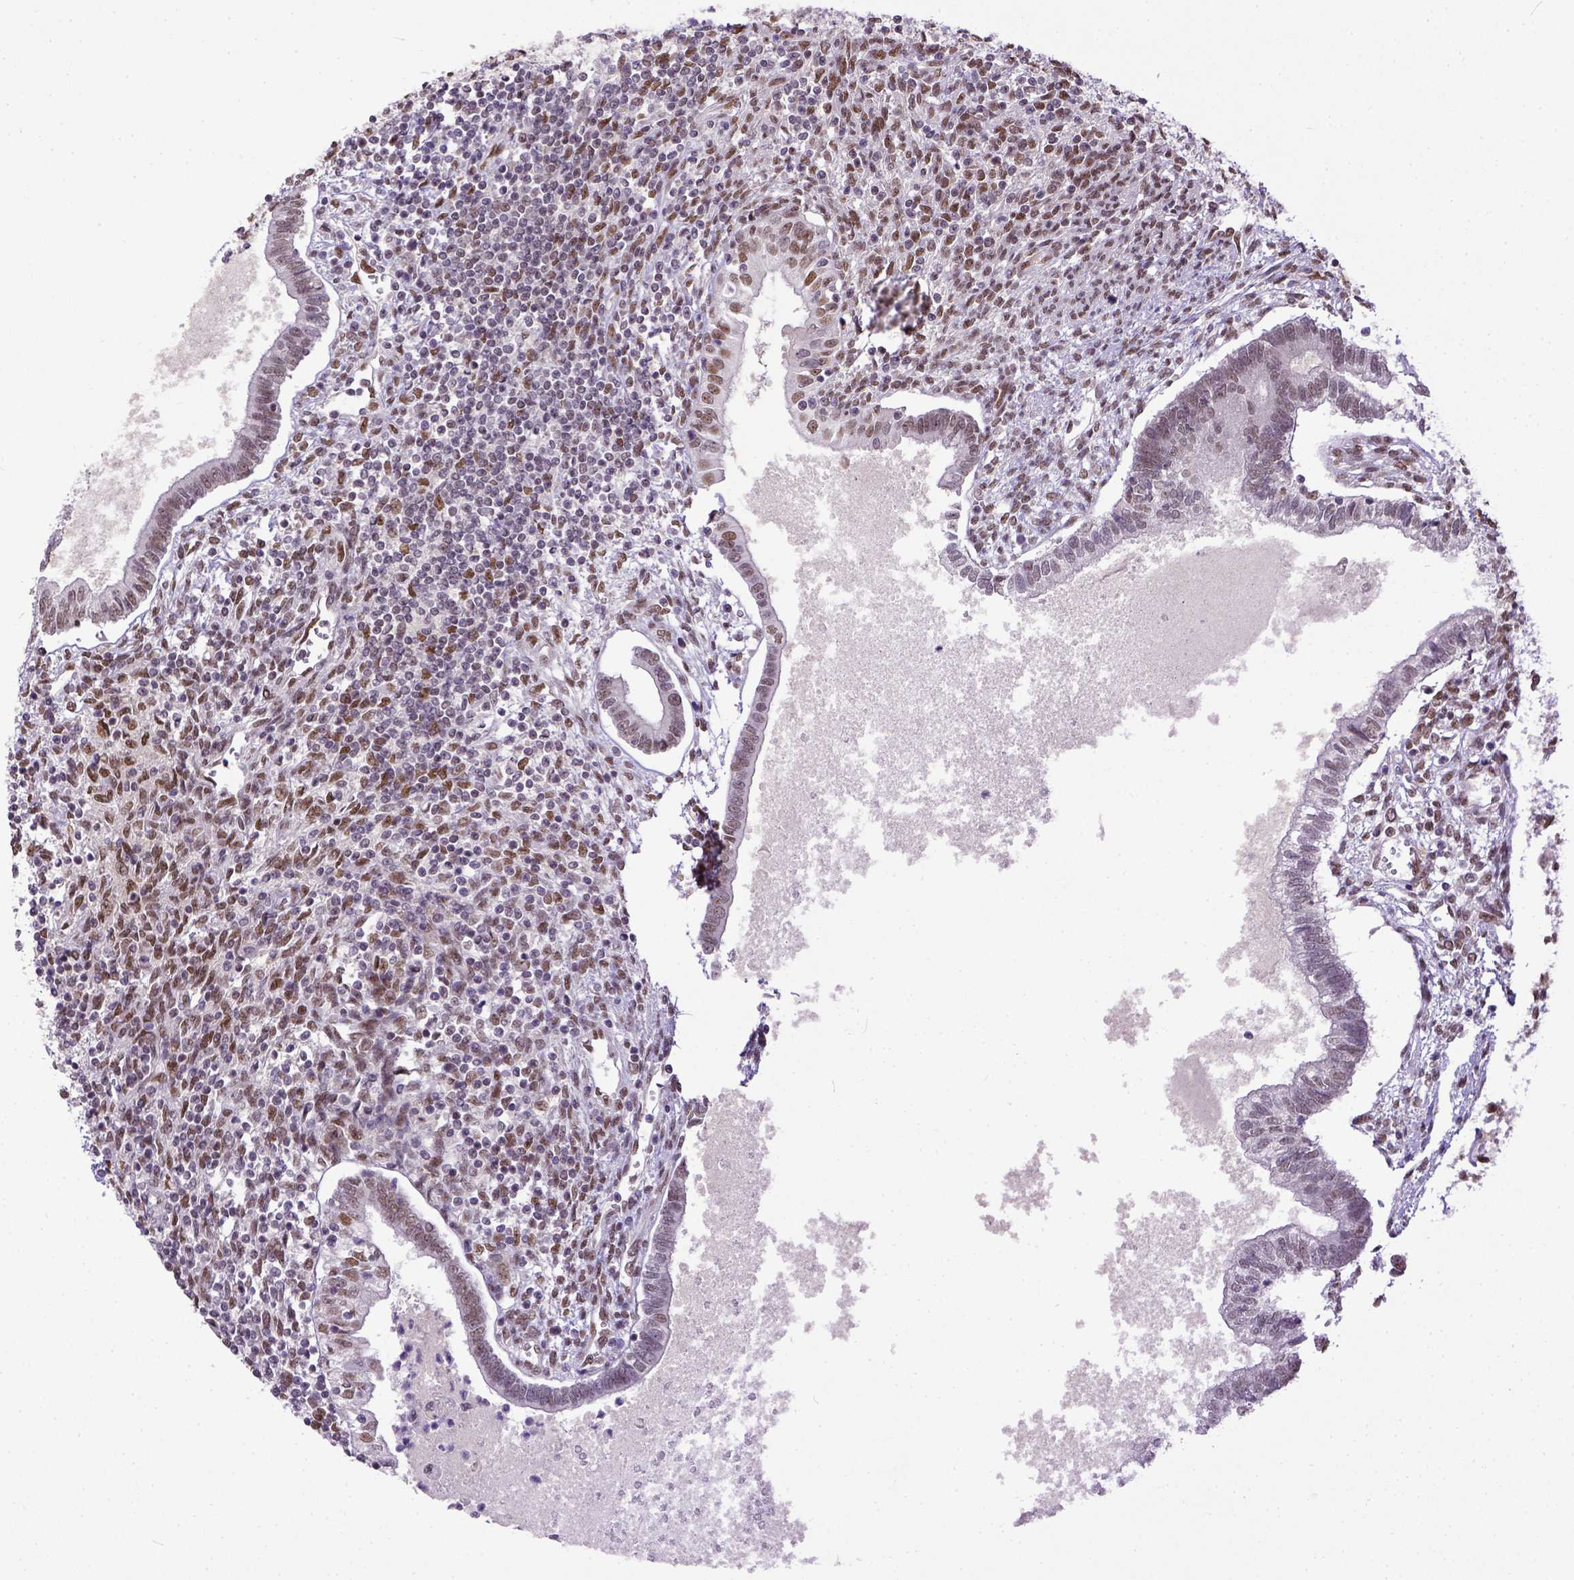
{"staining": {"intensity": "weak", "quantity": "25%-75%", "location": "nuclear"}, "tissue": "testis cancer", "cell_type": "Tumor cells", "image_type": "cancer", "snomed": [{"axis": "morphology", "description": "Carcinoma, Embryonal, NOS"}, {"axis": "topography", "description": "Testis"}], "caption": "Embryonal carcinoma (testis) stained for a protein demonstrates weak nuclear positivity in tumor cells.", "gene": "ERCC1", "patient": {"sex": "male", "age": 37}}